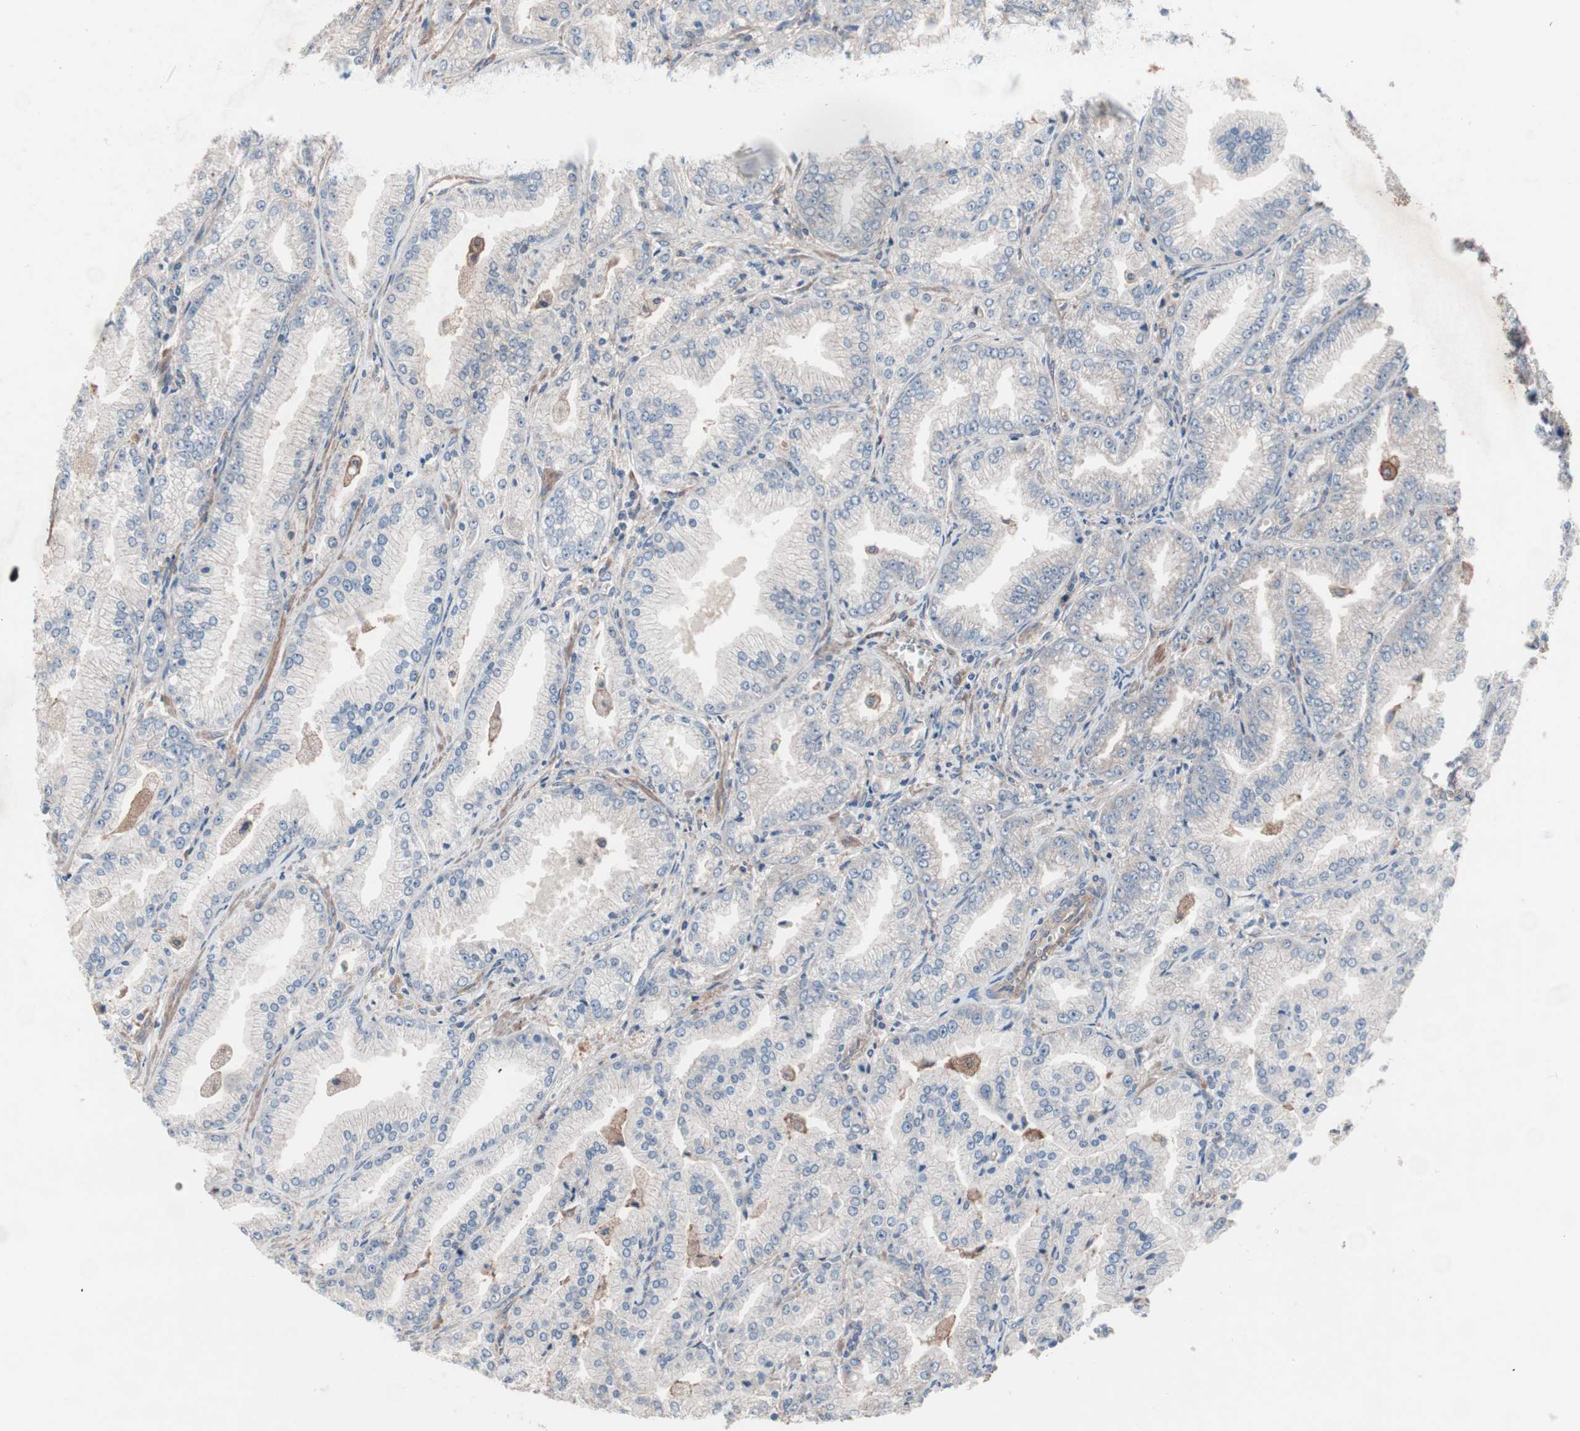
{"staining": {"intensity": "negative", "quantity": "none", "location": "none"}, "tissue": "prostate cancer", "cell_type": "Tumor cells", "image_type": "cancer", "snomed": [{"axis": "morphology", "description": "Adenocarcinoma, High grade"}, {"axis": "topography", "description": "Prostate"}], "caption": "DAB (3,3'-diaminobenzidine) immunohistochemical staining of human prostate cancer reveals no significant staining in tumor cells.", "gene": "ATG7", "patient": {"sex": "male", "age": 61}}